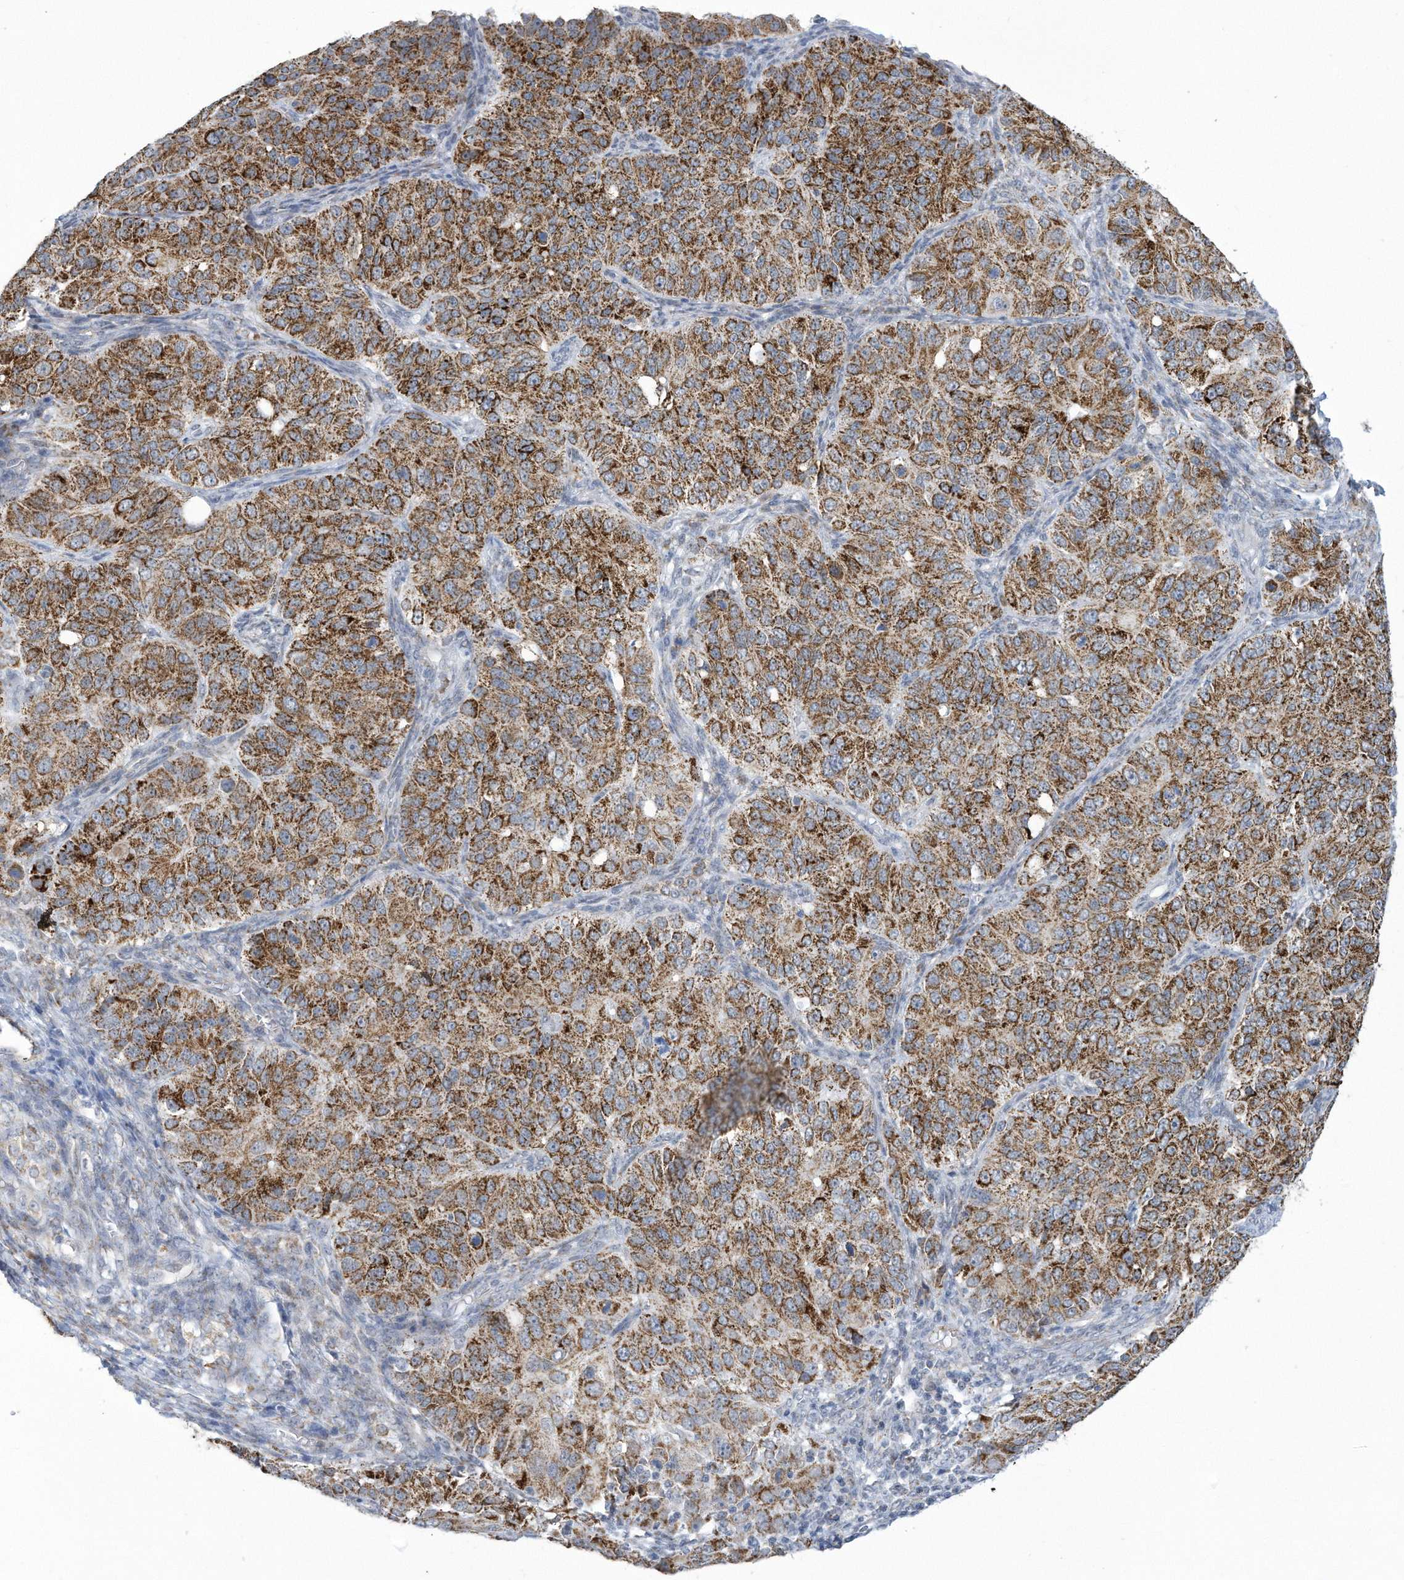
{"staining": {"intensity": "strong", "quantity": ">75%", "location": "cytoplasmic/membranous"}, "tissue": "ovarian cancer", "cell_type": "Tumor cells", "image_type": "cancer", "snomed": [{"axis": "morphology", "description": "Carcinoma, endometroid"}, {"axis": "topography", "description": "Ovary"}], "caption": "Ovarian endometroid carcinoma stained for a protein demonstrates strong cytoplasmic/membranous positivity in tumor cells.", "gene": "ALDH6A1", "patient": {"sex": "female", "age": 51}}